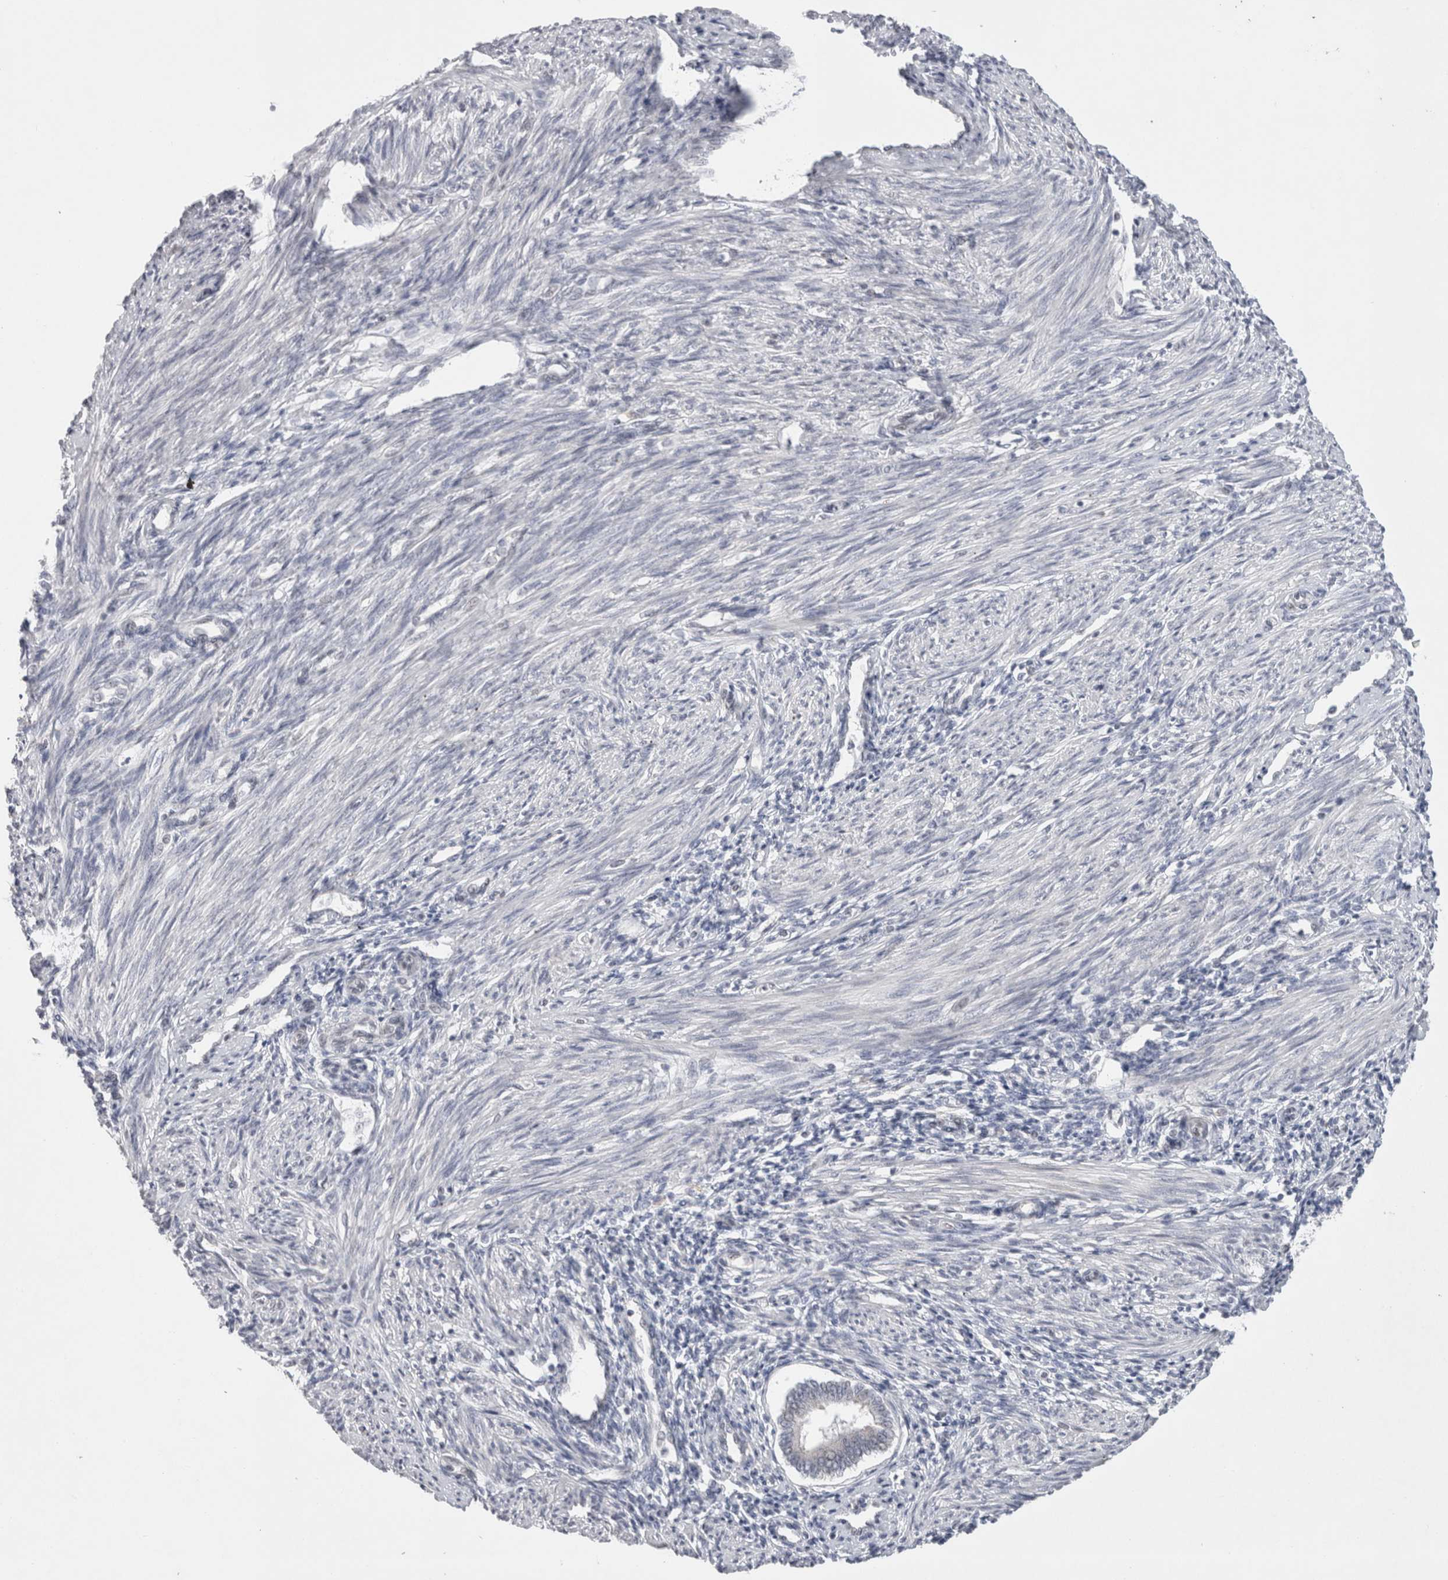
{"staining": {"intensity": "weak", "quantity": "25%-75%", "location": "nuclear"}, "tissue": "endometrium", "cell_type": "Cells in endometrial stroma", "image_type": "normal", "snomed": [{"axis": "morphology", "description": "Normal tissue, NOS"}, {"axis": "topography", "description": "Endometrium"}], "caption": "Immunohistochemistry staining of normal endometrium, which displays low levels of weak nuclear positivity in approximately 25%-75% of cells in endometrial stroma indicating weak nuclear protein positivity. The staining was performed using DAB (3,3'-diaminobenzidine) (brown) for protein detection and nuclei were counterstained in hematoxylin (blue).", "gene": "RECQL4", "patient": {"sex": "female", "age": 42}}